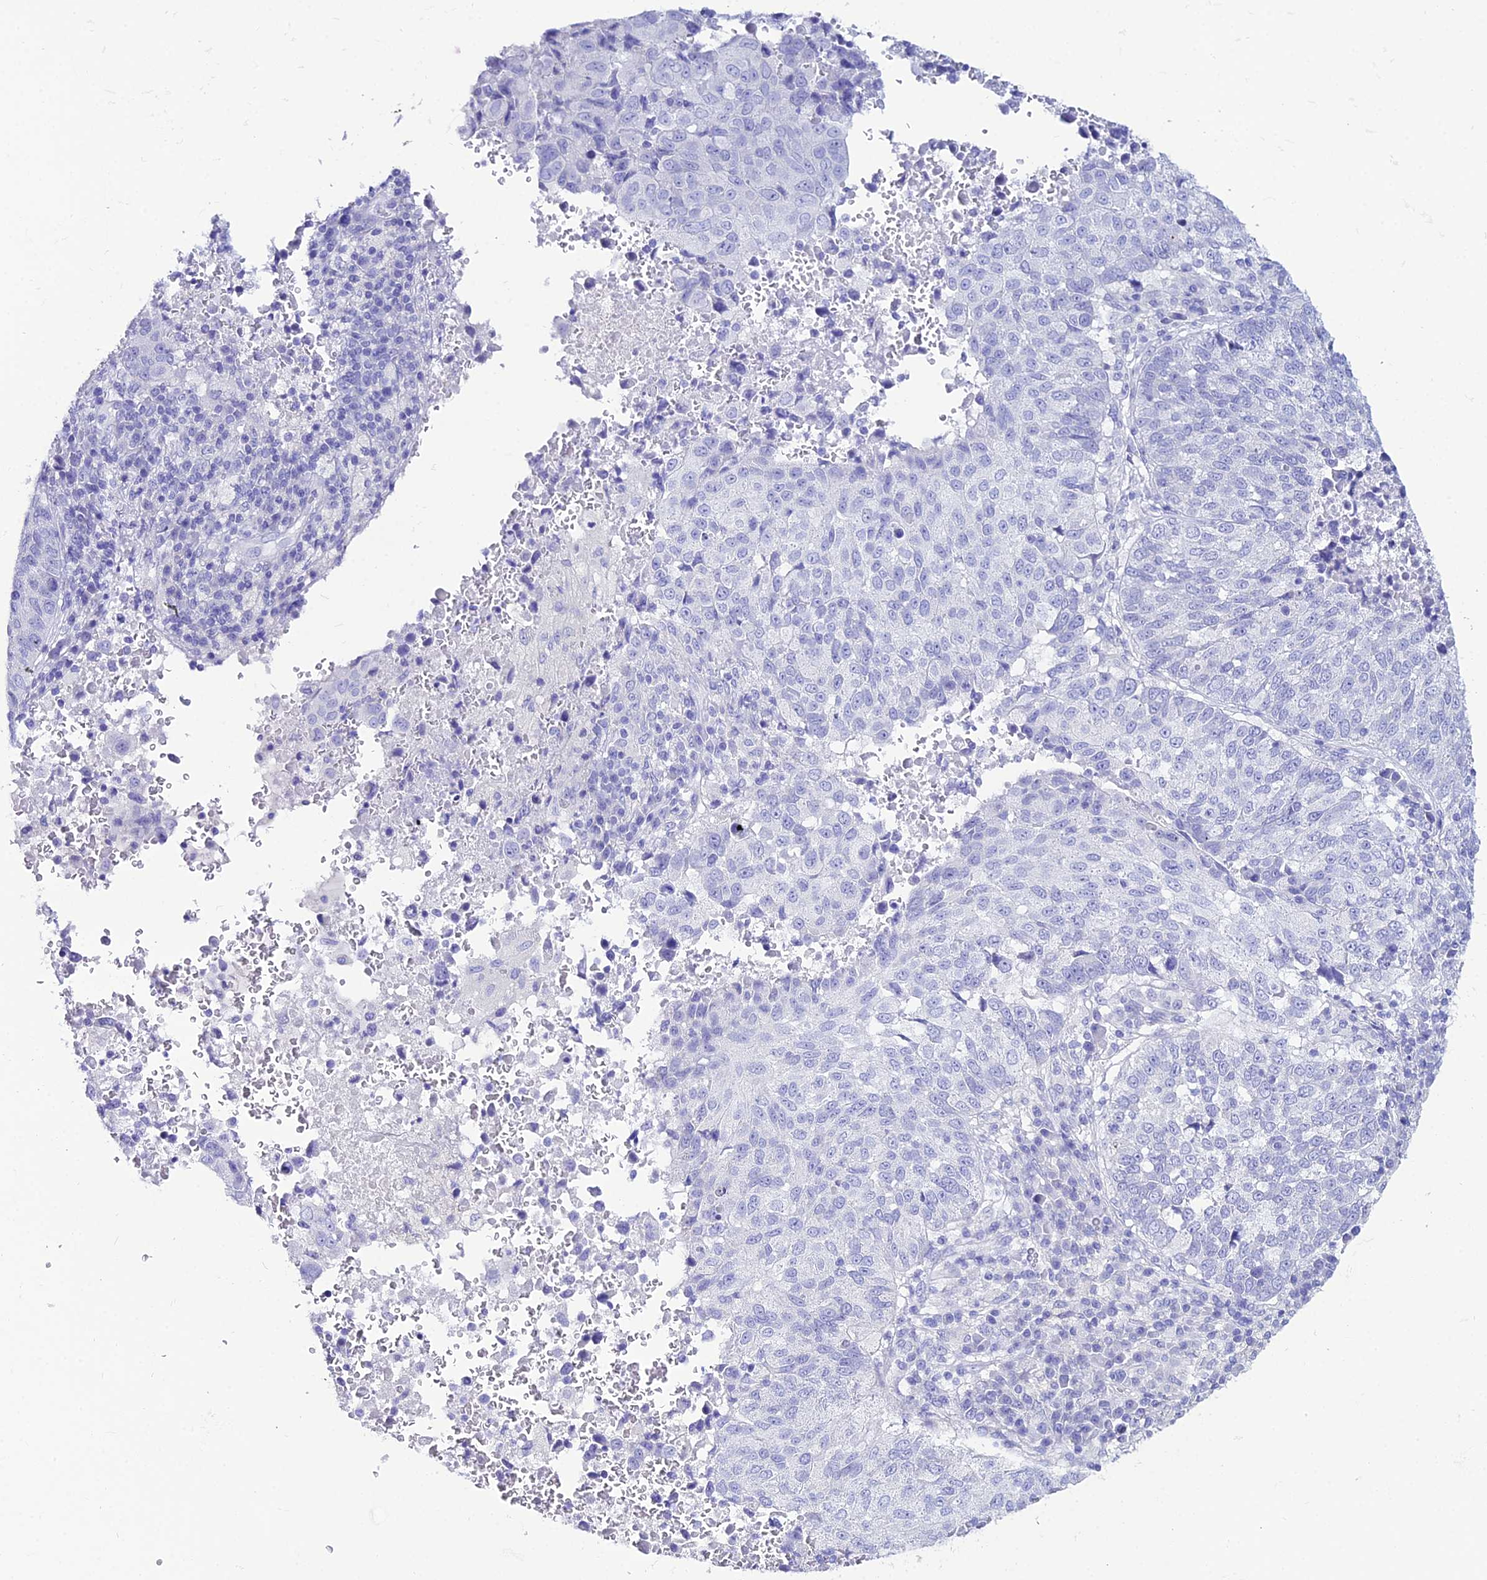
{"staining": {"intensity": "negative", "quantity": "none", "location": "none"}, "tissue": "lung cancer", "cell_type": "Tumor cells", "image_type": "cancer", "snomed": [{"axis": "morphology", "description": "Squamous cell carcinoma, NOS"}, {"axis": "topography", "description": "Lung"}], "caption": "IHC photomicrograph of neoplastic tissue: human lung cancer (squamous cell carcinoma) stained with DAB (3,3'-diaminobenzidine) shows no significant protein staining in tumor cells. (Brightfield microscopy of DAB IHC at high magnification).", "gene": "OR4D5", "patient": {"sex": "male", "age": 73}}